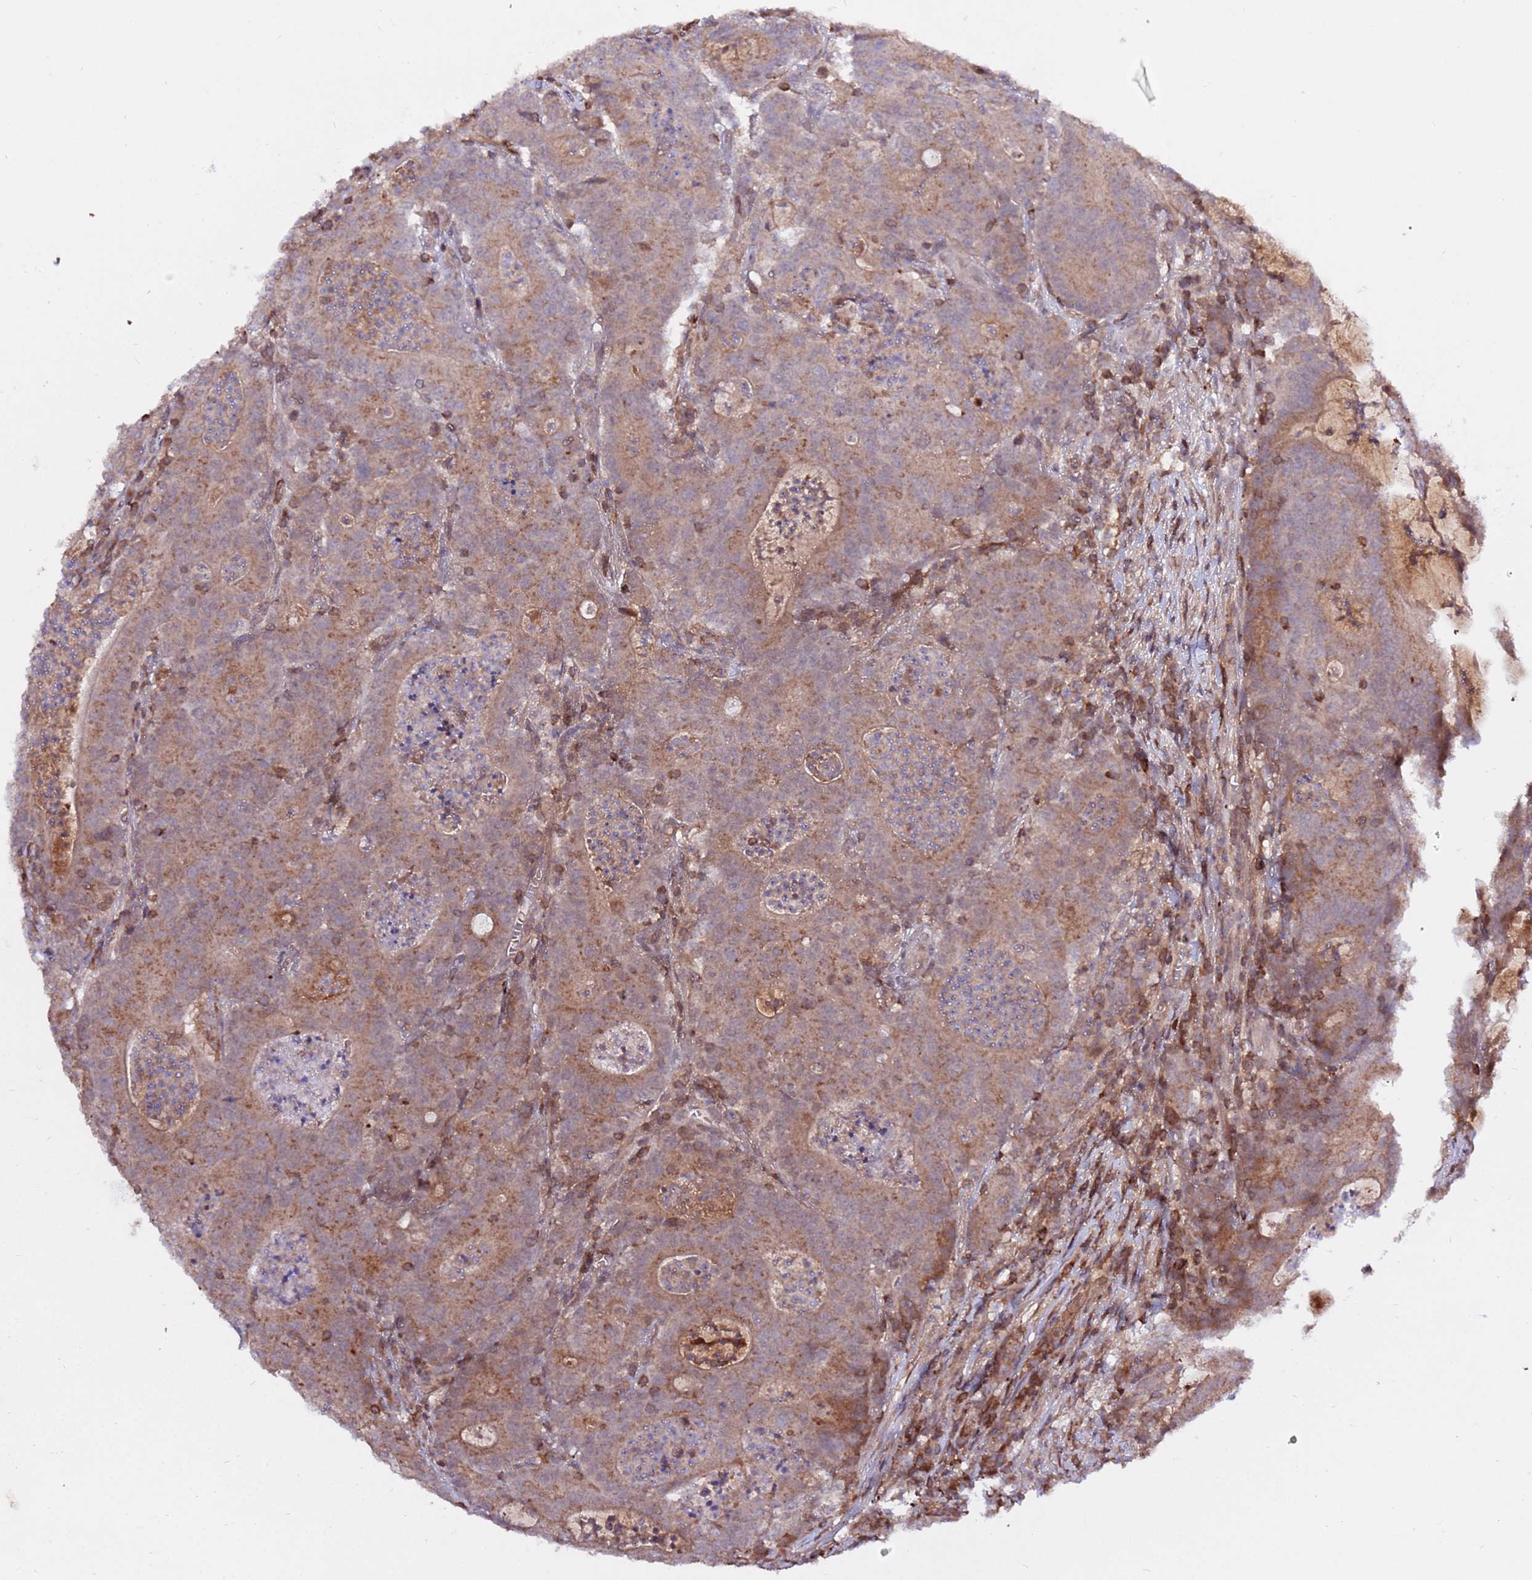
{"staining": {"intensity": "moderate", "quantity": ">75%", "location": "cytoplasmic/membranous"}, "tissue": "colorectal cancer", "cell_type": "Tumor cells", "image_type": "cancer", "snomed": [{"axis": "morphology", "description": "Adenocarcinoma, NOS"}, {"axis": "topography", "description": "Colon"}], "caption": "A medium amount of moderate cytoplasmic/membranous expression is present in about >75% of tumor cells in colorectal cancer tissue.", "gene": "ZNF624", "patient": {"sex": "male", "age": 83}}